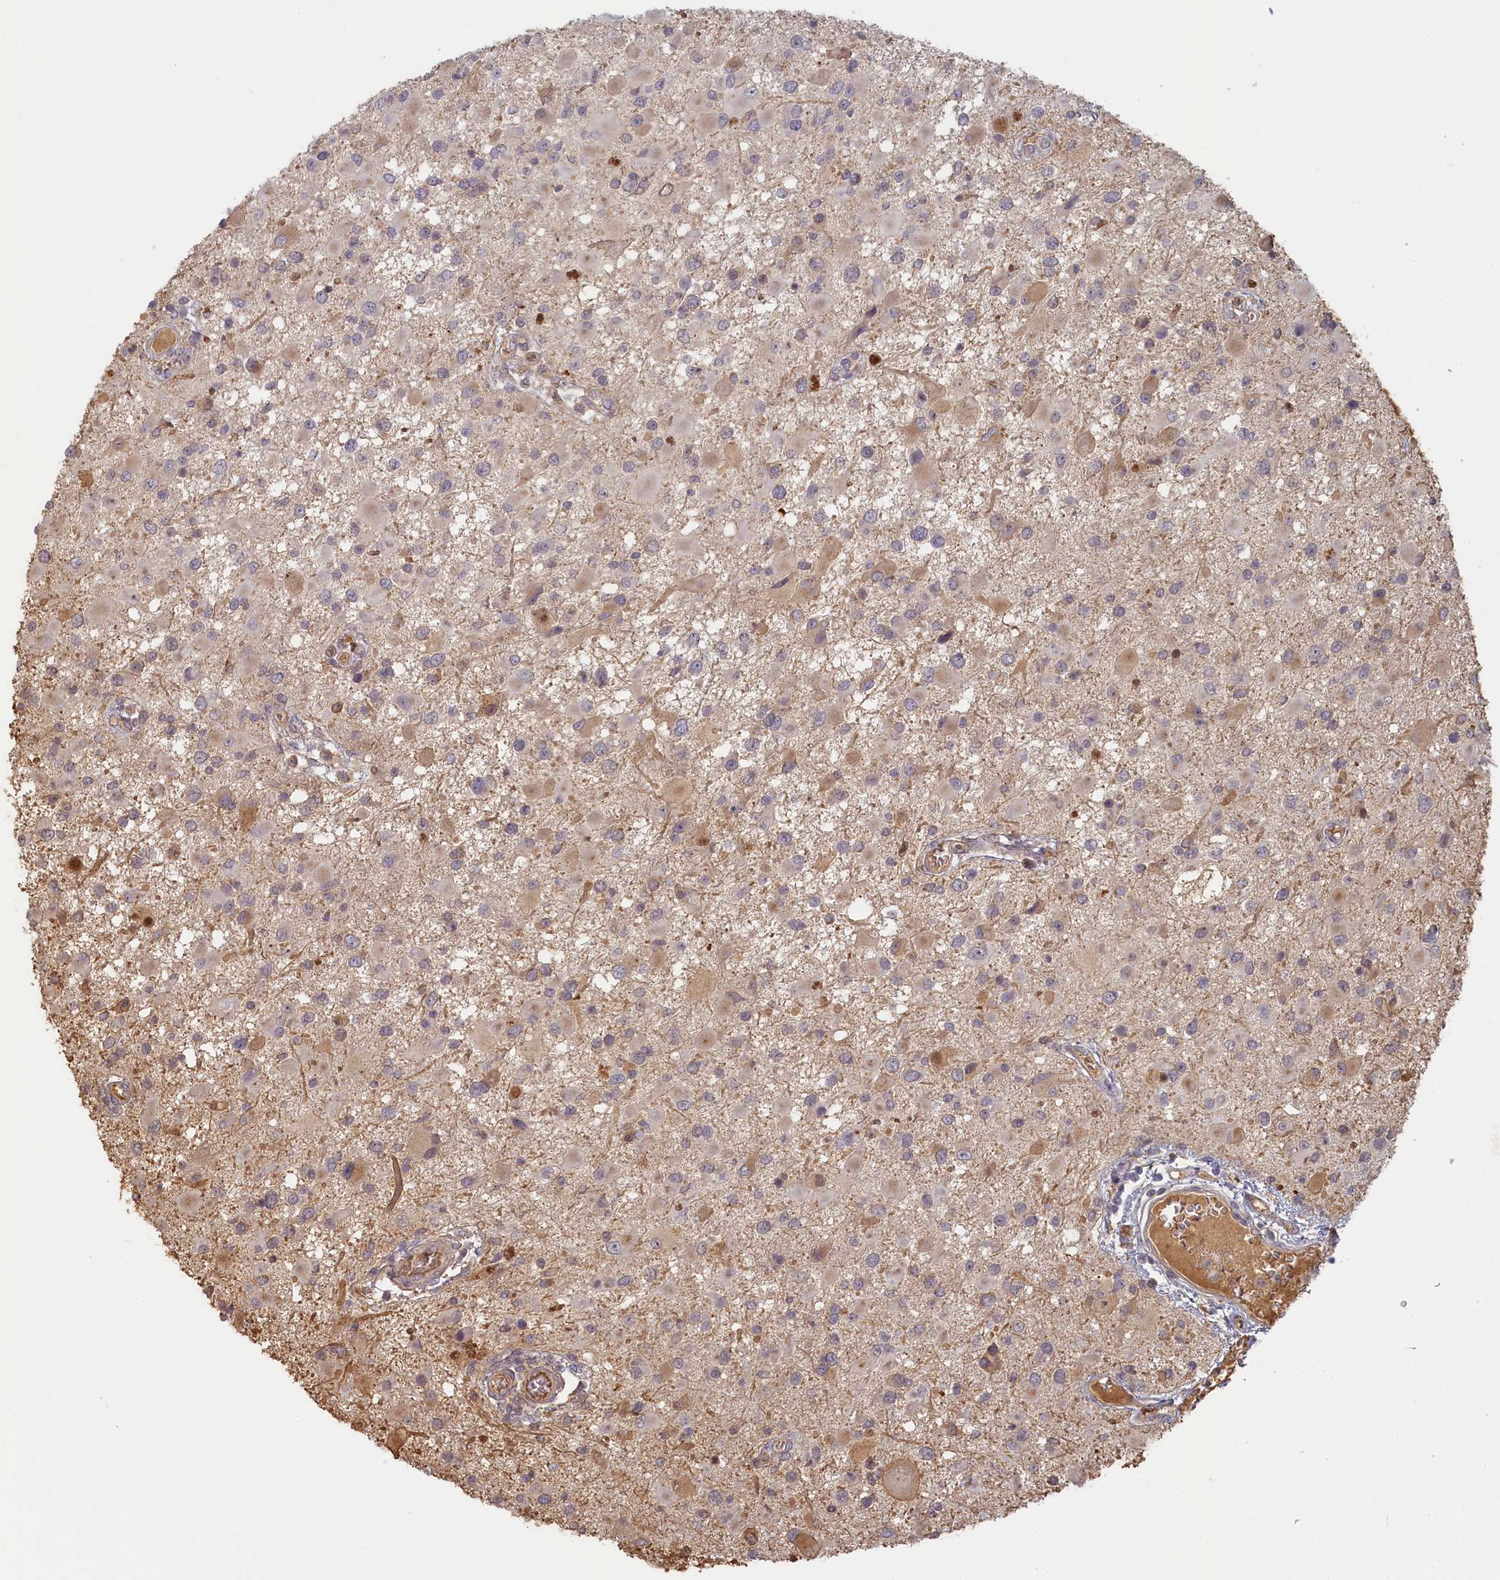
{"staining": {"intensity": "weak", "quantity": "<25%", "location": "cytoplasmic/membranous"}, "tissue": "glioma", "cell_type": "Tumor cells", "image_type": "cancer", "snomed": [{"axis": "morphology", "description": "Glioma, malignant, High grade"}, {"axis": "topography", "description": "Brain"}], "caption": "The immunohistochemistry (IHC) photomicrograph has no significant expression in tumor cells of malignant high-grade glioma tissue.", "gene": "STX16", "patient": {"sex": "male", "age": 53}}